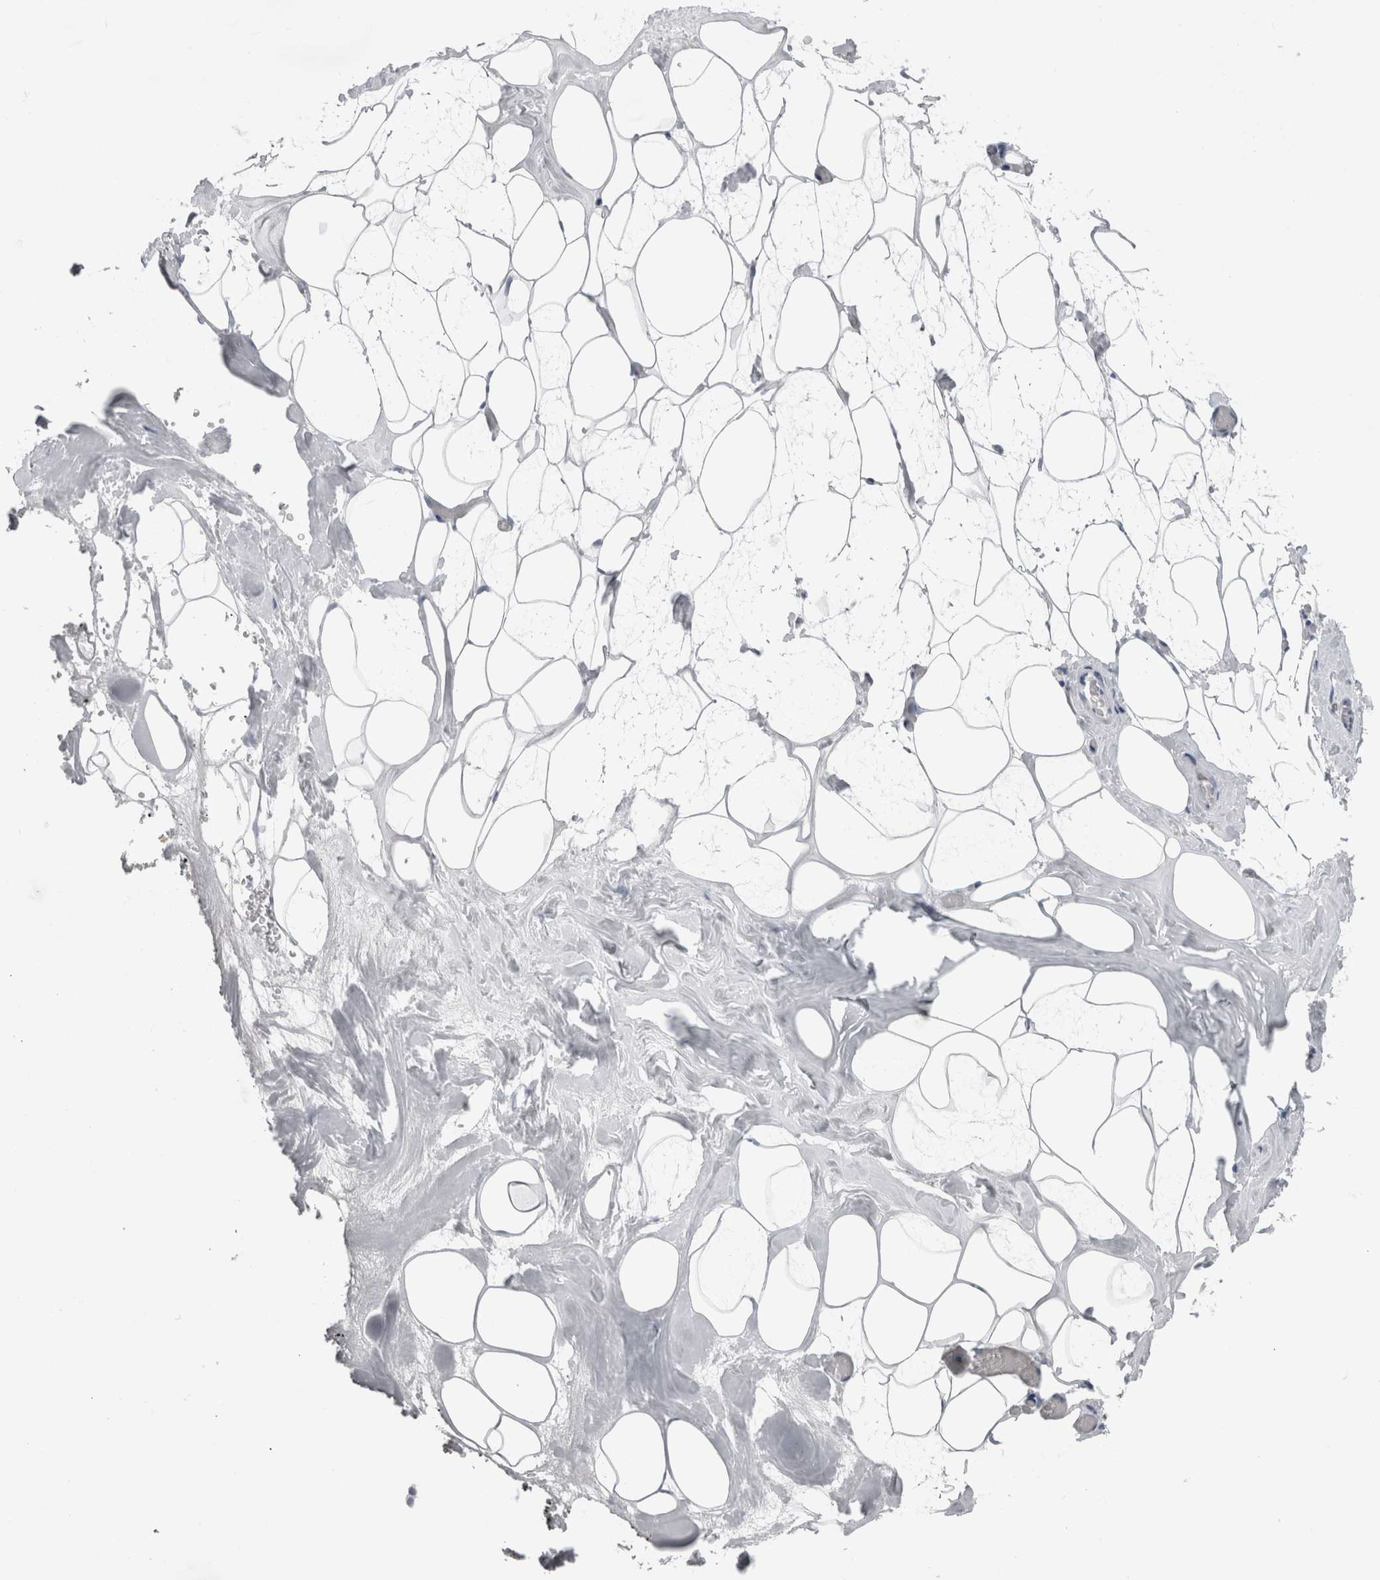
{"staining": {"intensity": "negative", "quantity": "none", "location": "none"}, "tissue": "adipose tissue", "cell_type": "Adipocytes", "image_type": "normal", "snomed": [{"axis": "morphology", "description": "Normal tissue, NOS"}, {"axis": "morphology", "description": "Fibrosis, NOS"}, {"axis": "topography", "description": "Breast"}, {"axis": "topography", "description": "Adipose tissue"}], "caption": "Immunohistochemical staining of unremarkable adipose tissue displays no significant staining in adipocytes. Nuclei are stained in blue.", "gene": "CA8", "patient": {"sex": "female", "age": 39}}